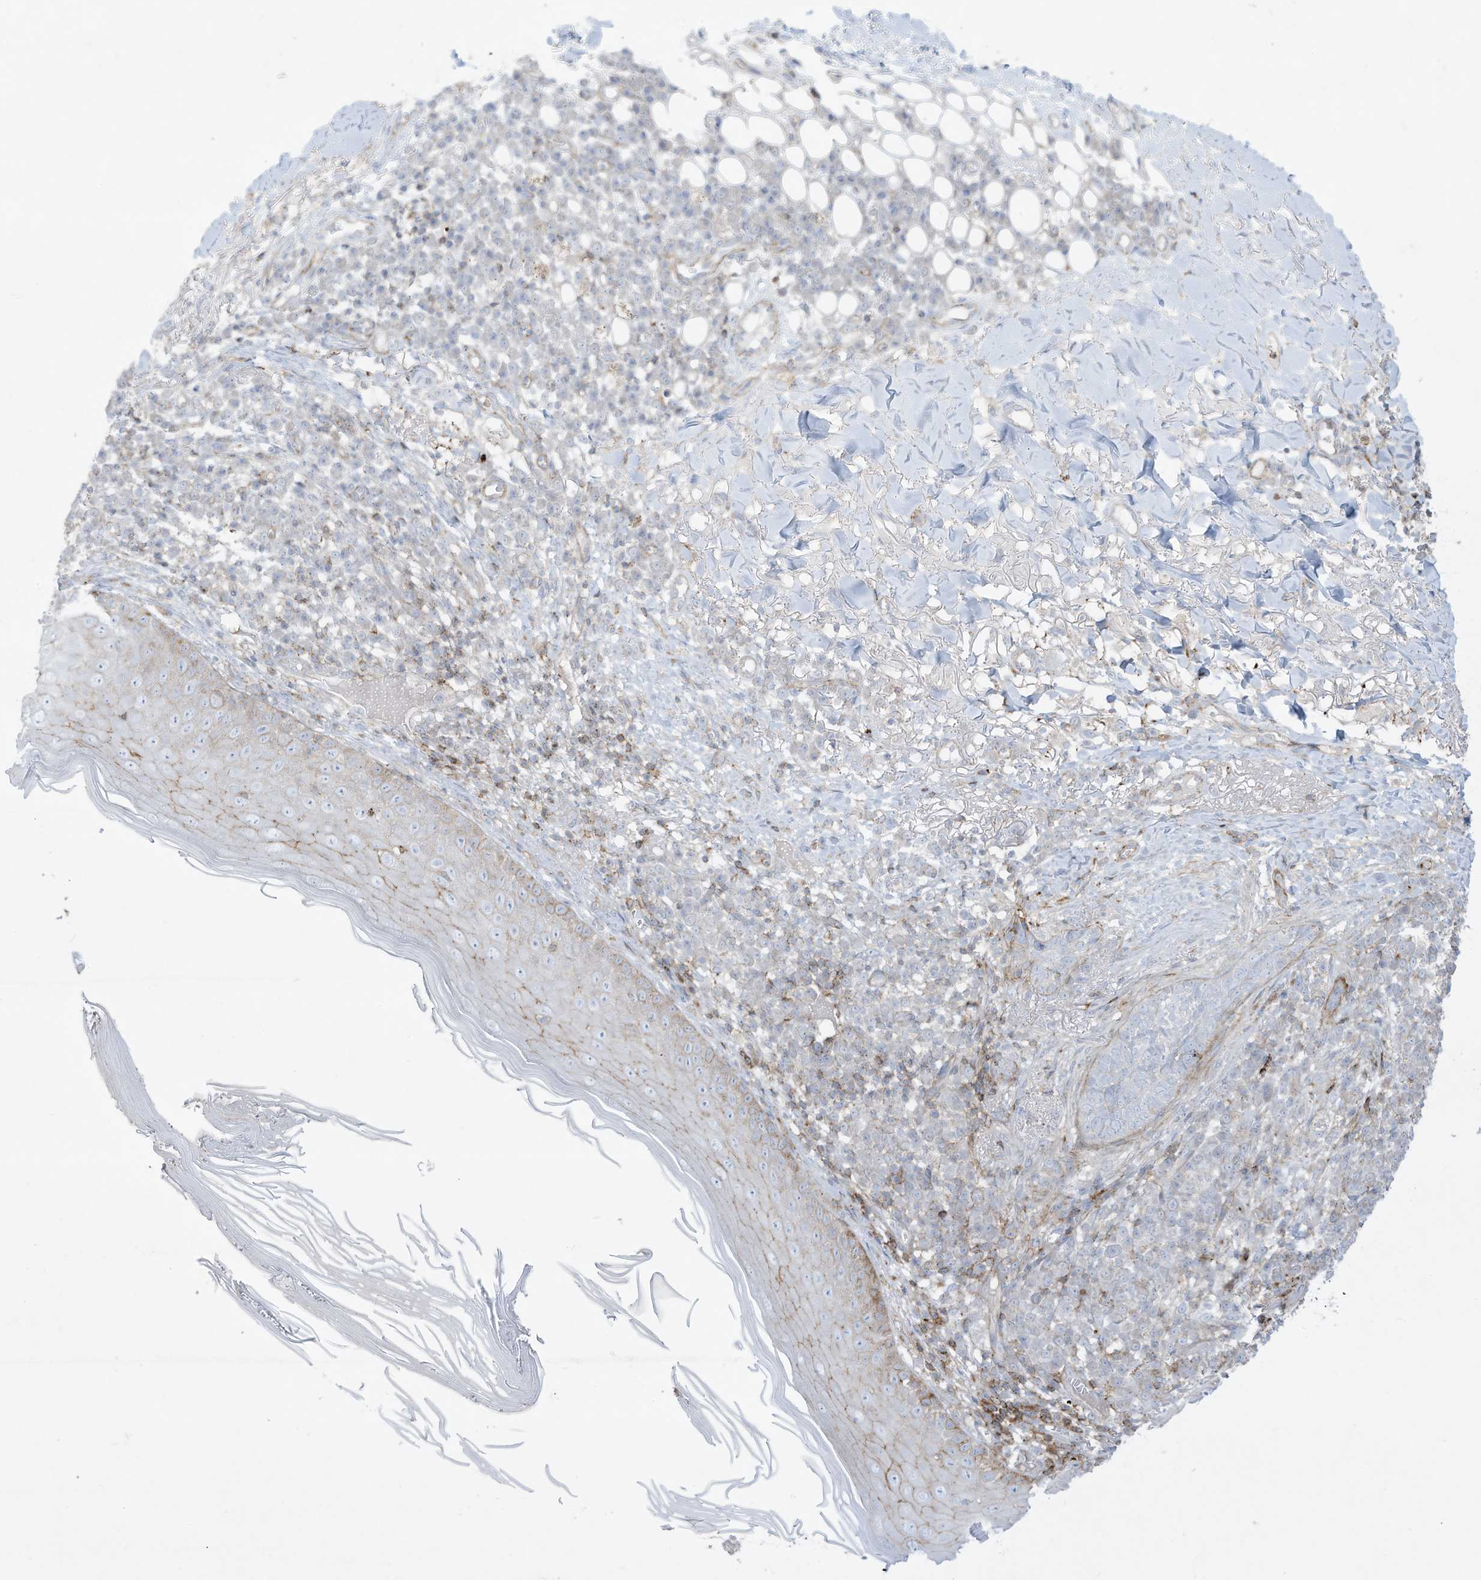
{"staining": {"intensity": "weak", "quantity": "<25%", "location": "cytoplasmic/membranous"}, "tissue": "skin cancer", "cell_type": "Tumor cells", "image_type": "cancer", "snomed": [{"axis": "morphology", "description": "Basal cell carcinoma"}, {"axis": "topography", "description": "Skin"}], "caption": "Photomicrograph shows no significant protein positivity in tumor cells of skin cancer (basal cell carcinoma).", "gene": "THNSL2", "patient": {"sex": "male", "age": 85}}